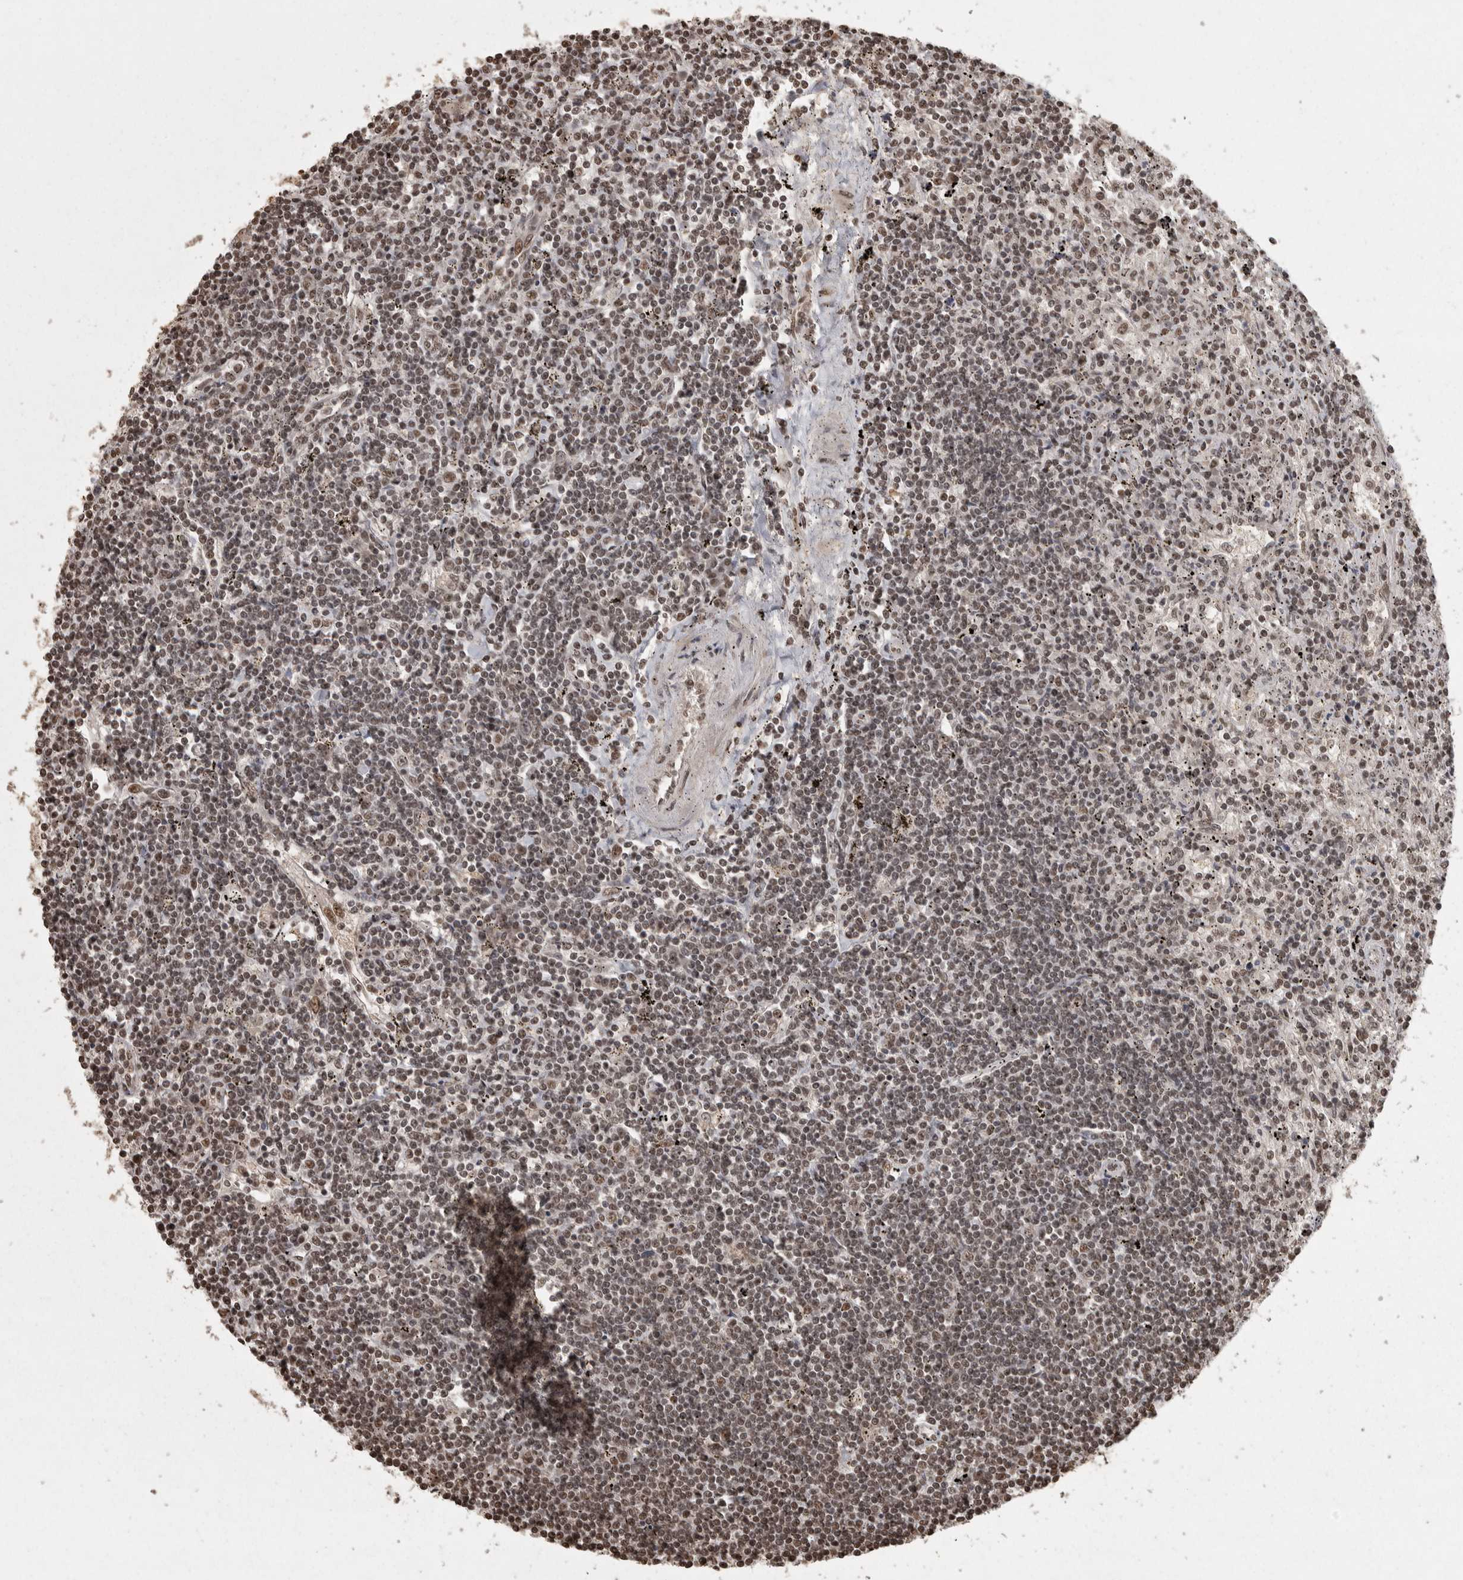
{"staining": {"intensity": "weak", "quantity": ">75%", "location": "nuclear"}, "tissue": "lymphoma", "cell_type": "Tumor cells", "image_type": "cancer", "snomed": [{"axis": "morphology", "description": "Malignant lymphoma, non-Hodgkin's type, Low grade"}, {"axis": "topography", "description": "Spleen"}], "caption": "Low-grade malignant lymphoma, non-Hodgkin's type was stained to show a protein in brown. There is low levels of weak nuclear positivity in about >75% of tumor cells.", "gene": "ZFHX4", "patient": {"sex": "male", "age": 76}}